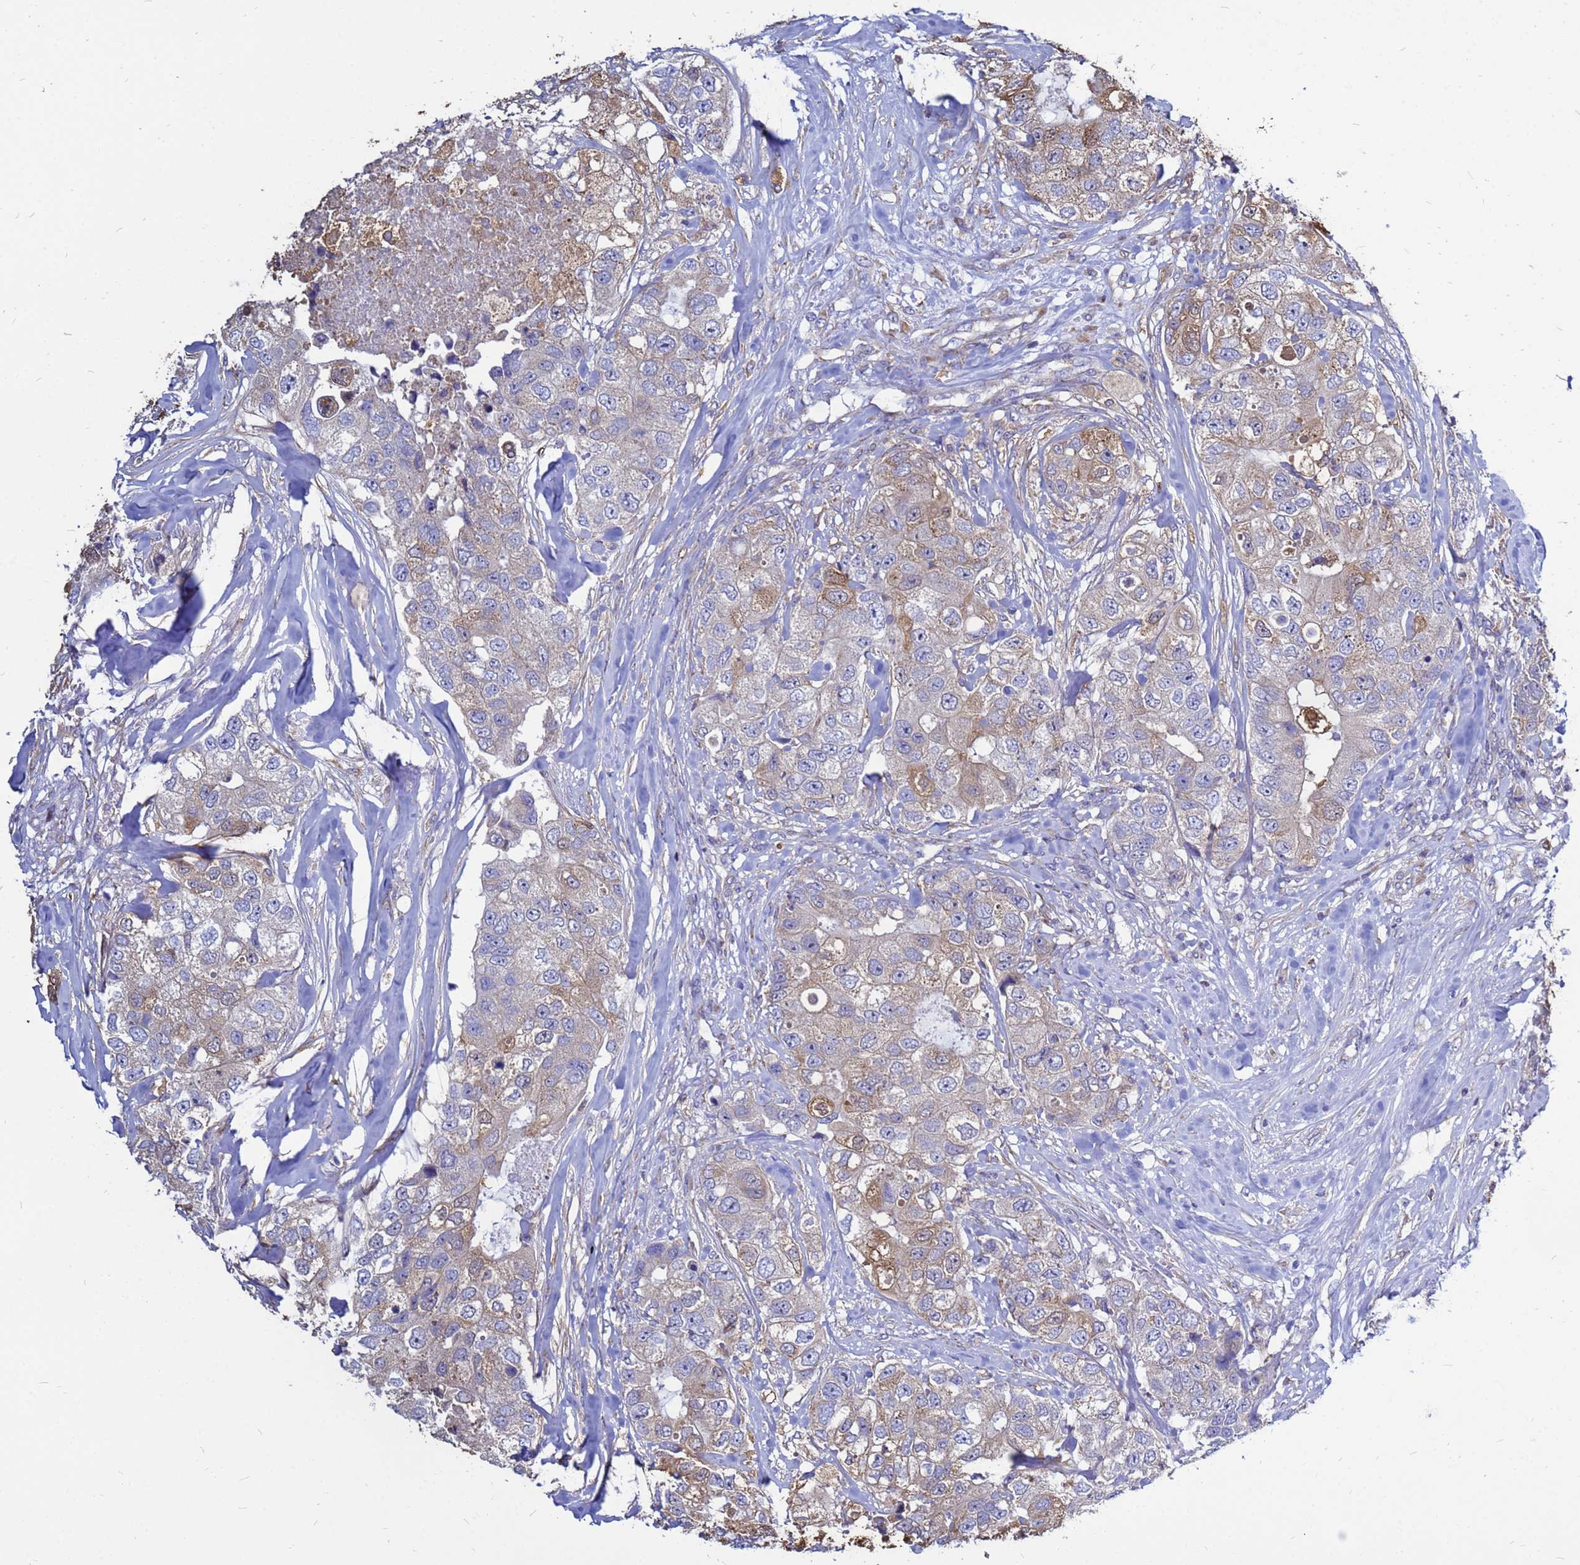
{"staining": {"intensity": "moderate", "quantity": "<25%", "location": "cytoplasmic/membranous"}, "tissue": "breast cancer", "cell_type": "Tumor cells", "image_type": "cancer", "snomed": [{"axis": "morphology", "description": "Duct carcinoma"}, {"axis": "topography", "description": "Breast"}], "caption": "Breast invasive ductal carcinoma stained with a protein marker exhibits moderate staining in tumor cells.", "gene": "MOB2", "patient": {"sex": "female", "age": 62}}